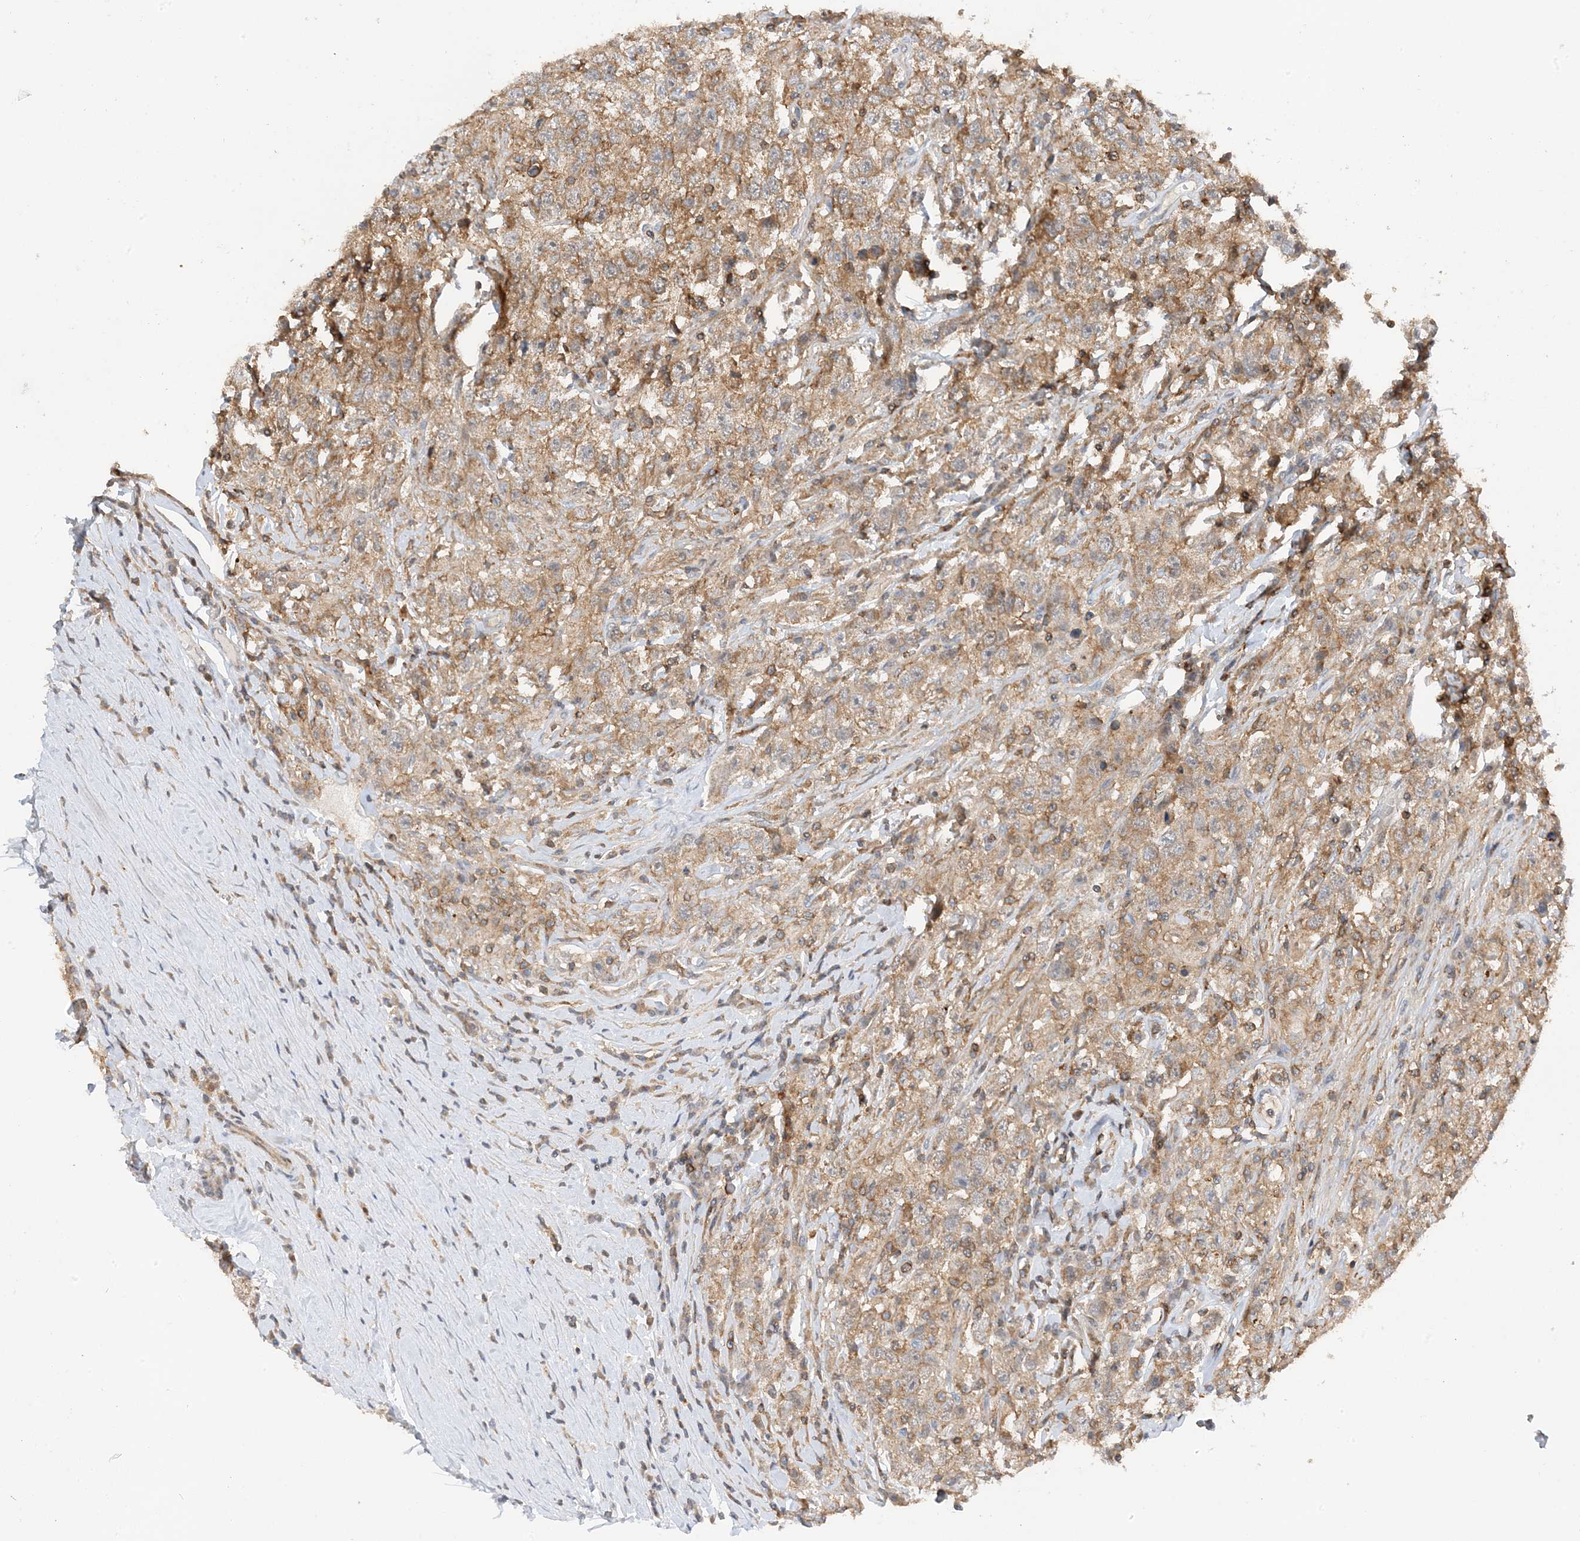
{"staining": {"intensity": "moderate", "quantity": ">75%", "location": "cytoplasmic/membranous"}, "tissue": "testis cancer", "cell_type": "Tumor cells", "image_type": "cancer", "snomed": [{"axis": "morphology", "description": "Seminoma, NOS"}, {"axis": "topography", "description": "Testis"}], "caption": "An image of testis cancer stained for a protein displays moderate cytoplasmic/membranous brown staining in tumor cells.", "gene": "TATDN3", "patient": {"sex": "male", "age": 41}}